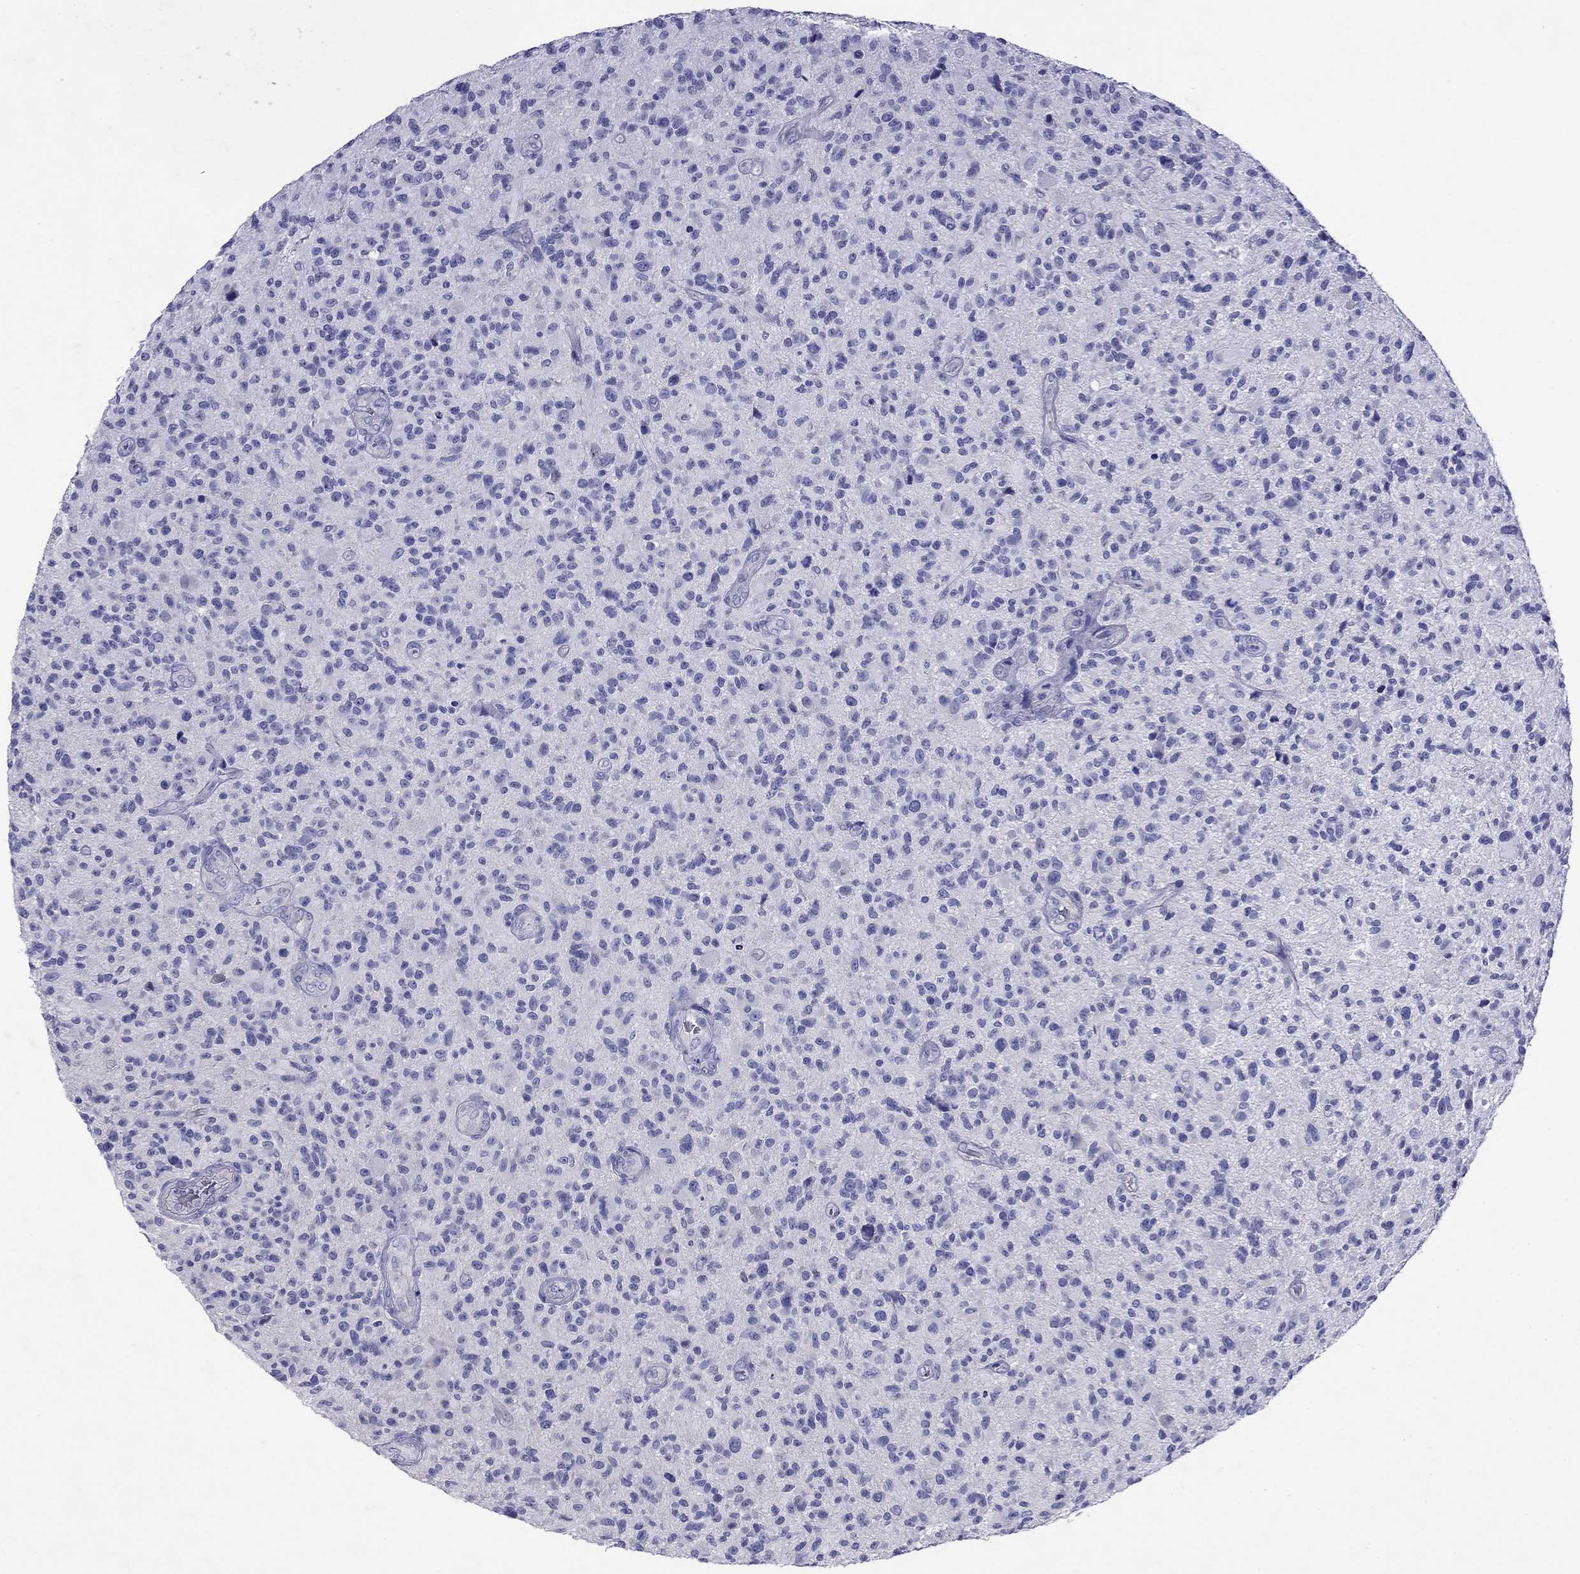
{"staining": {"intensity": "negative", "quantity": "none", "location": "none"}, "tissue": "glioma", "cell_type": "Tumor cells", "image_type": "cancer", "snomed": [{"axis": "morphology", "description": "Glioma, malignant, High grade"}, {"axis": "topography", "description": "Brain"}], "caption": "Immunohistochemical staining of malignant glioma (high-grade) exhibits no significant staining in tumor cells. (DAB immunohistochemistry visualized using brightfield microscopy, high magnification).", "gene": "GNAT3", "patient": {"sex": "male", "age": 47}}